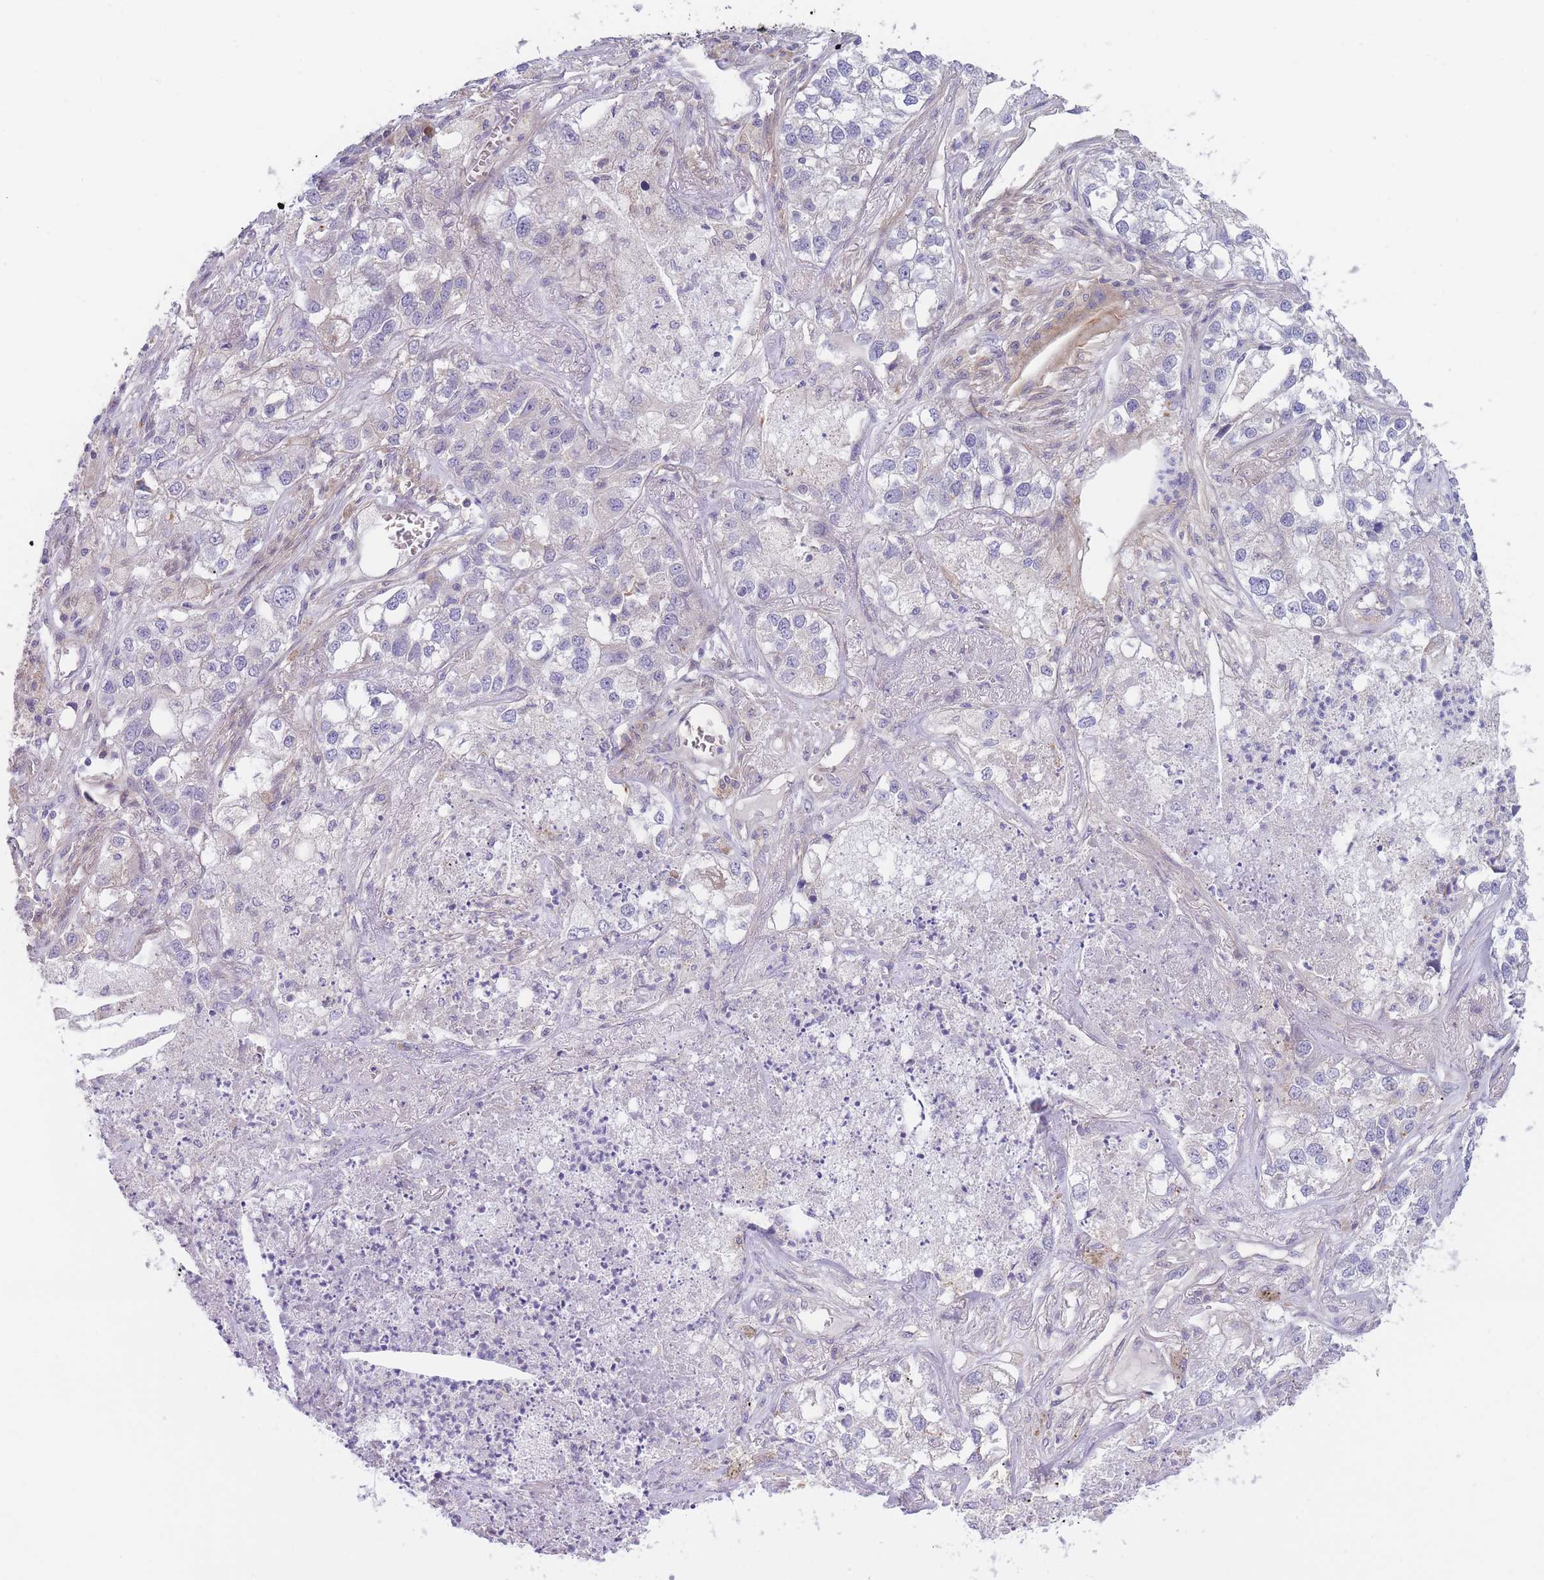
{"staining": {"intensity": "negative", "quantity": "none", "location": "none"}, "tissue": "lung cancer", "cell_type": "Tumor cells", "image_type": "cancer", "snomed": [{"axis": "morphology", "description": "Adenocarcinoma, NOS"}, {"axis": "topography", "description": "Lung"}], "caption": "This is an IHC micrograph of lung cancer. There is no expression in tumor cells.", "gene": "WDR93", "patient": {"sex": "male", "age": 49}}